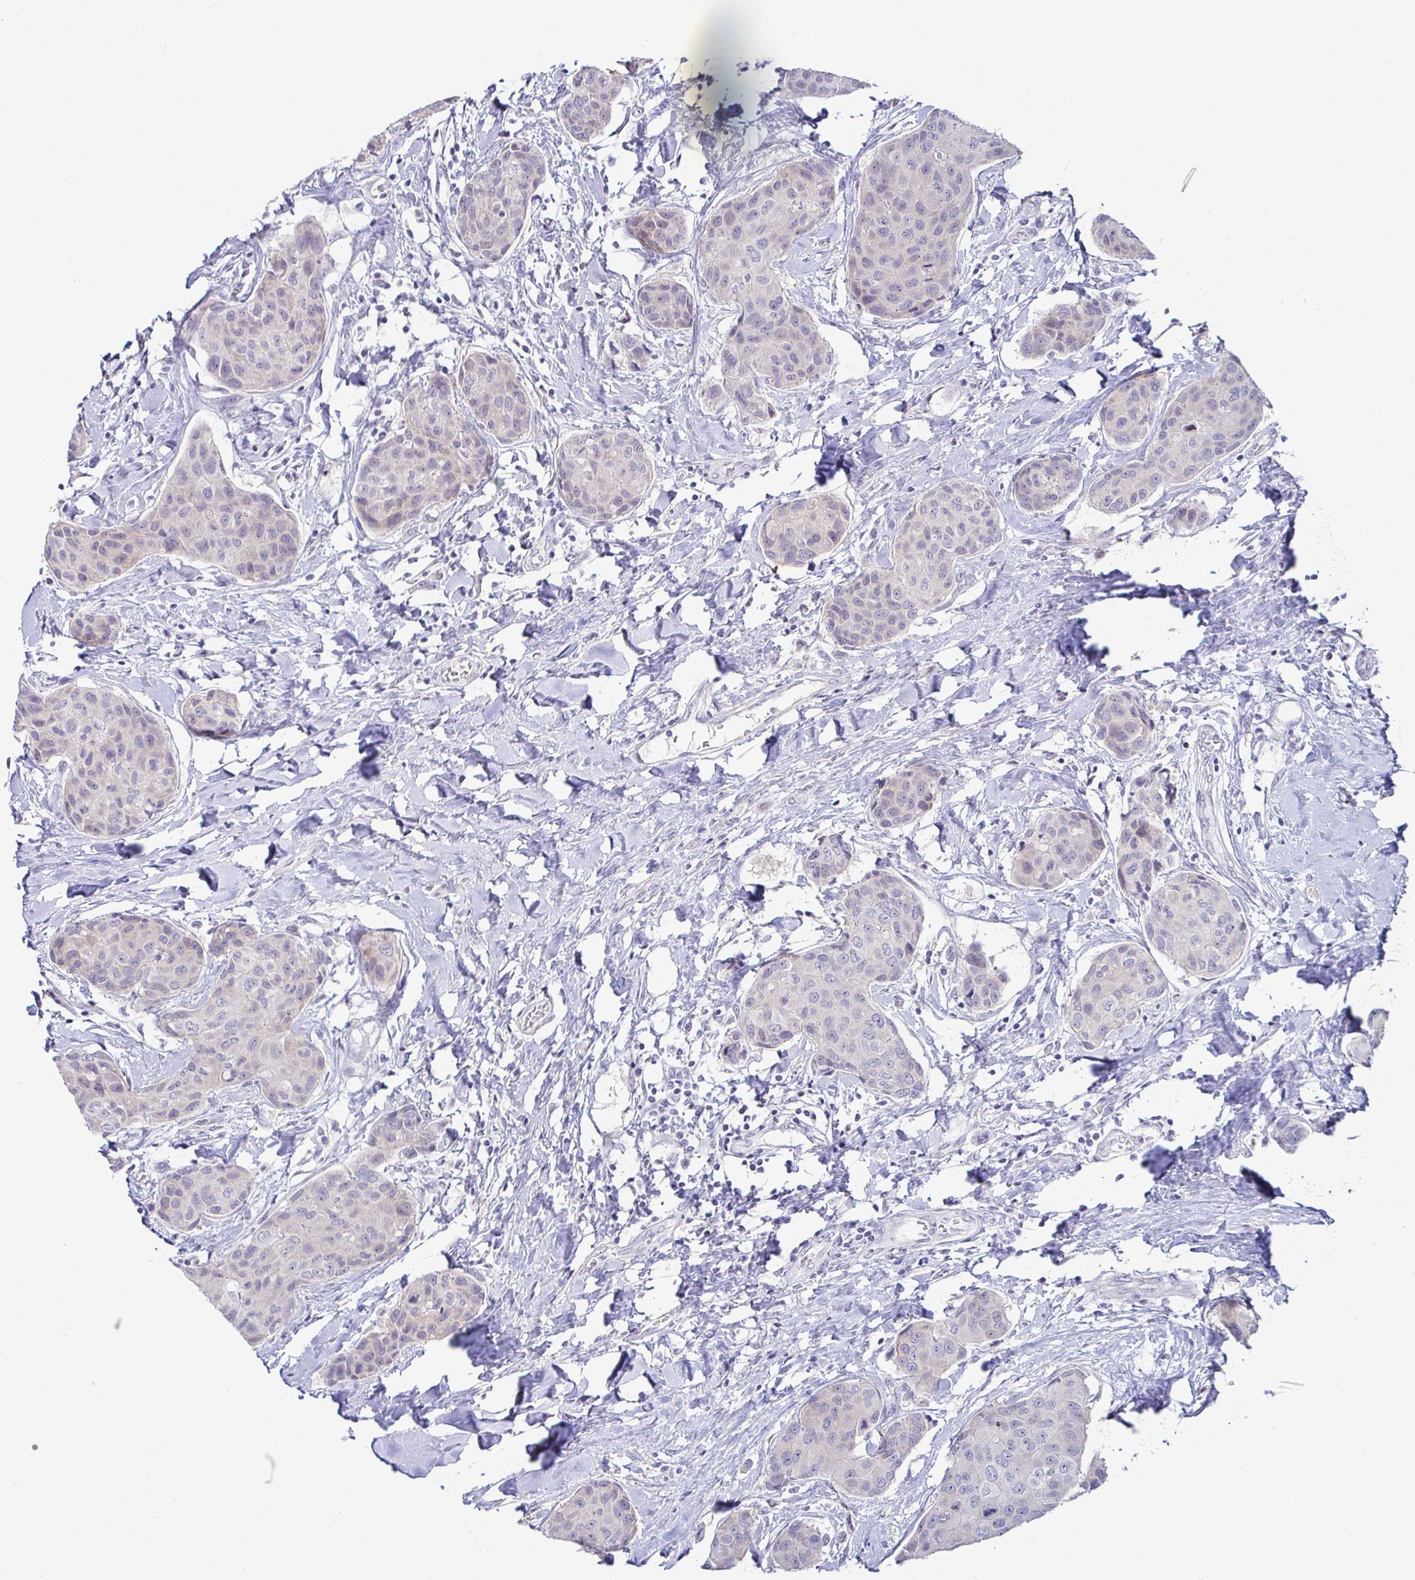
{"staining": {"intensity": "negative", "quantity": "none", "location": "none"}, "tissue": "breast cancer", "cell_type": "Tumor cells", "image_type": "cancer", "snomed": [{"axis": "morphology", "description": "Duct carcinoma"}, {"axis": "topography", "description": "Breast"}], "caption": "Immunohistochemical staining of invasive ductal carcinoma (breast) shows no significant staining in tumor cells.", "gene": "GSTM1", "patient": {"sex": "female", "age": 80}}